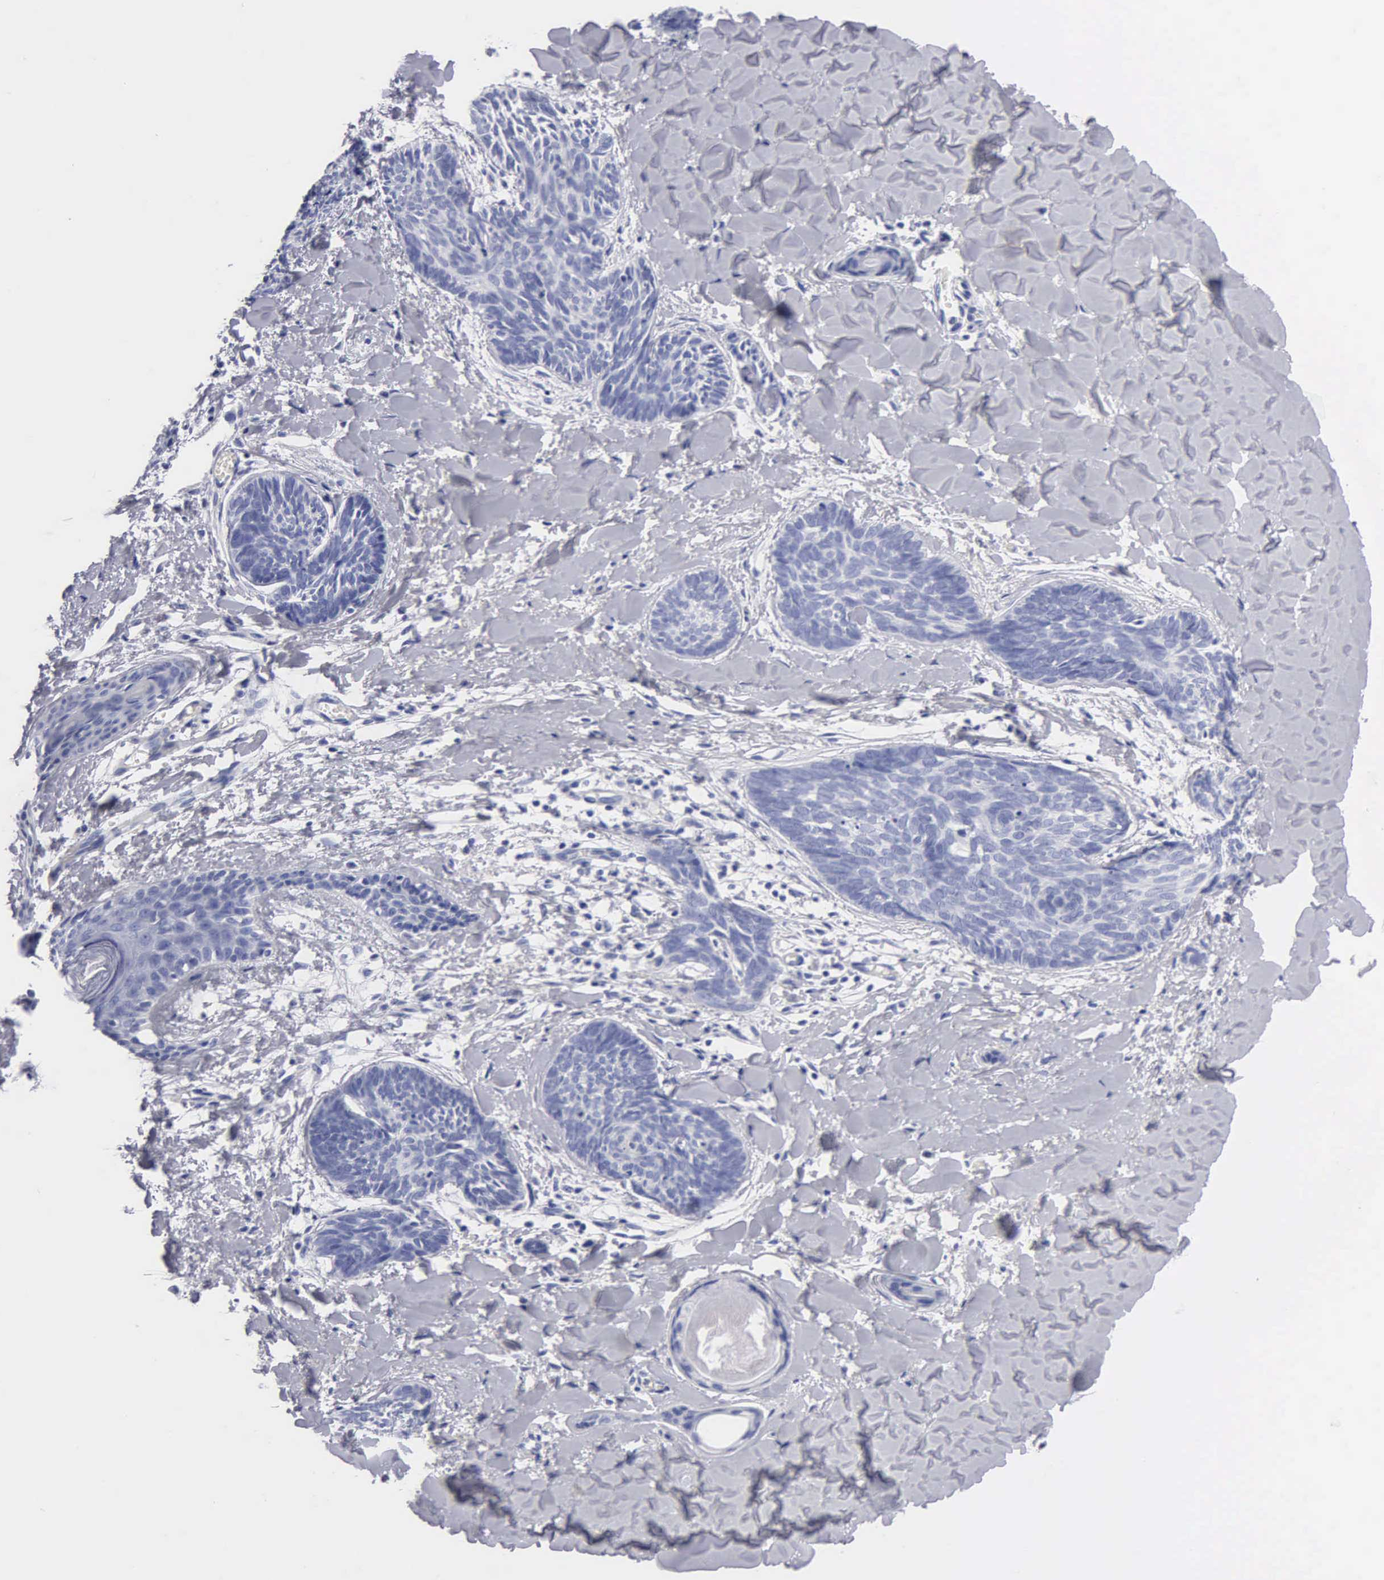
{"staining": {"intensity": "negative", "quantity": "none", "location": "none"}, "tissue": "skin cancer", "cell_type": "Tumor cells", "image_type": "cancer", "snomed": [{"axis": "morphology", "description": "Basal cell carcinoma"}, {"axis": "topography", "description": "Skin"}], "caption": "Tumor cells show no significant protein staining in skin cancer (basal cell carcinoma).", "gene": "CTSH", "patient": {"sex": "female", "age": 81}}